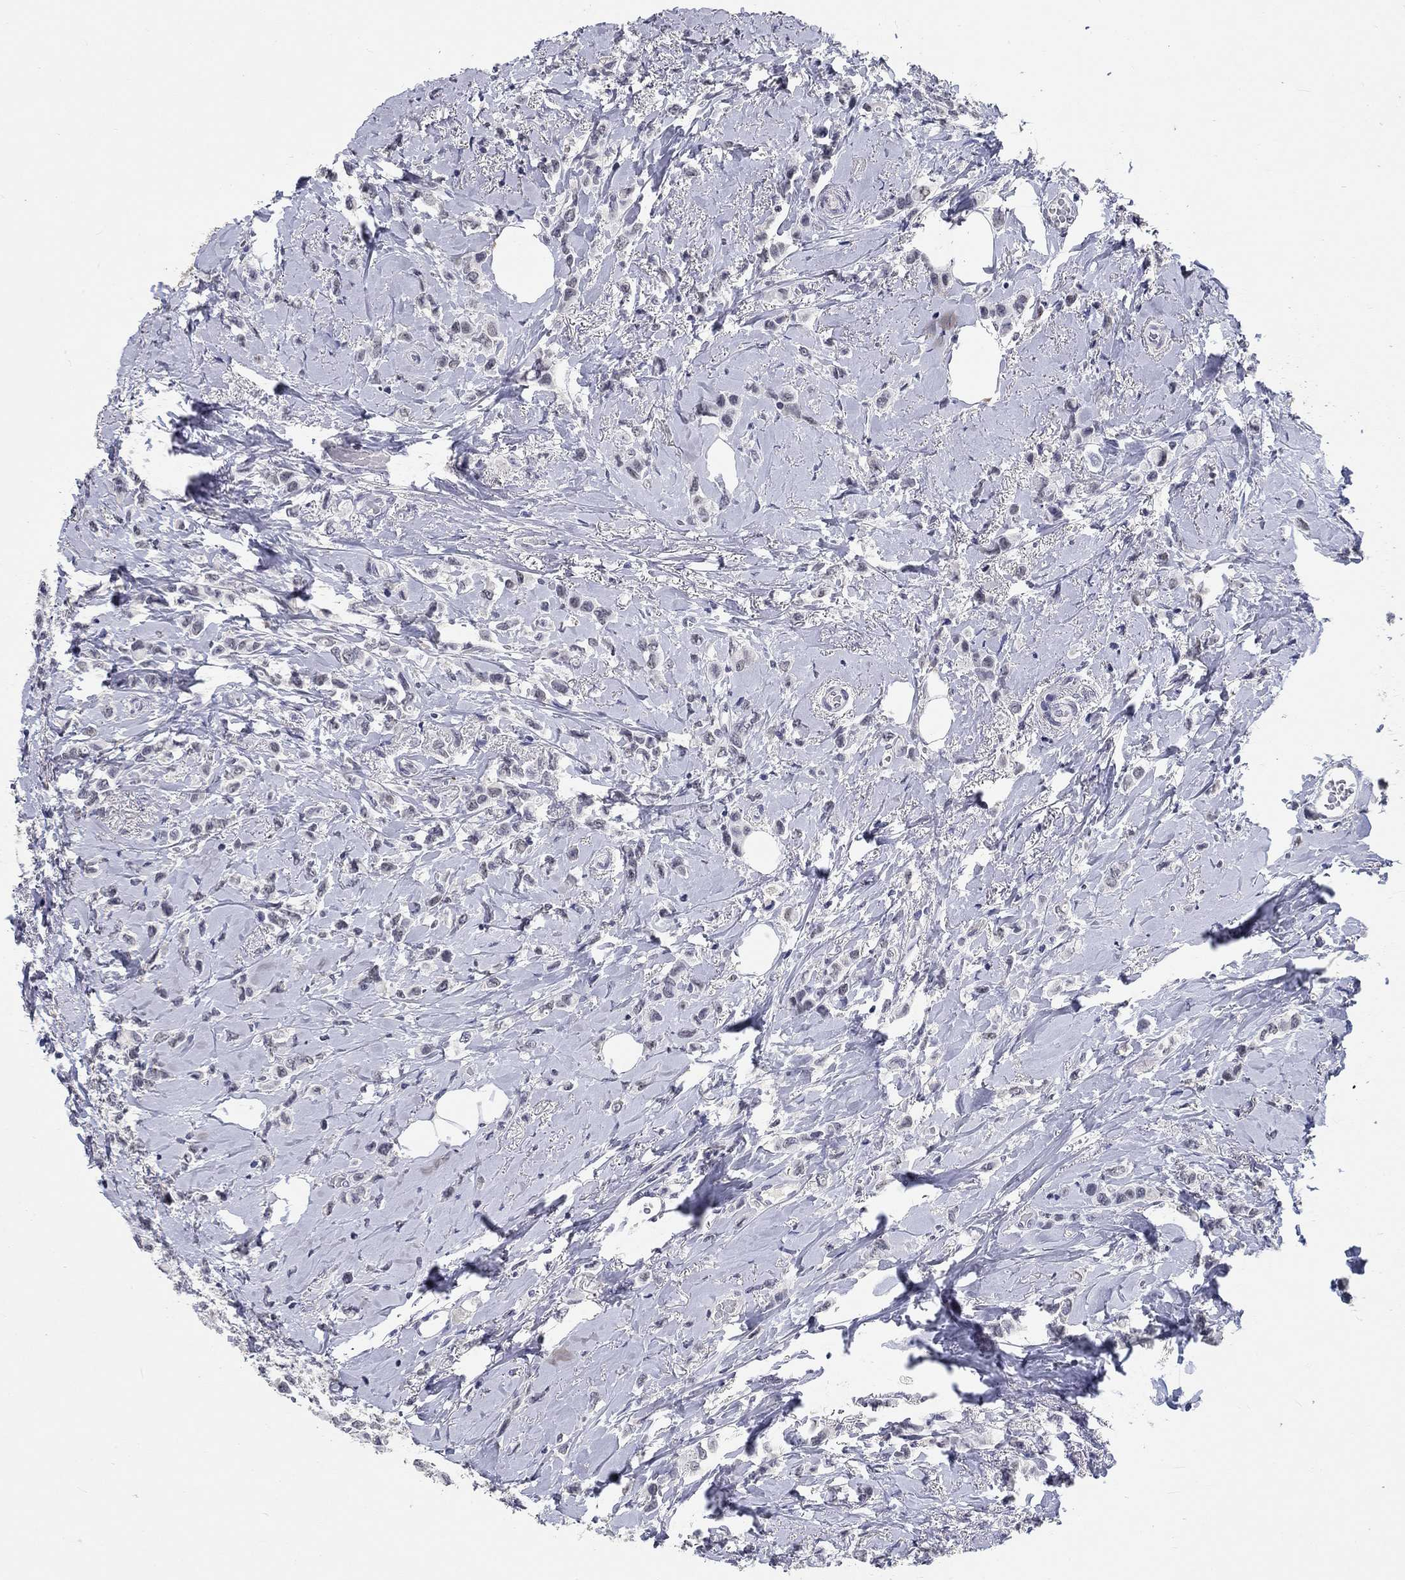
{"staining": {"intensity": "negative", "quantity": "none", "location": "none"}, "tissue": "breast cancer", "cell_type": "Tumor cells", "image_type": "cancer", "snomed": [{"axis": "morphology", "description": "Lobular carcinoma"}, {"axis": "topography", "description": "Breast"}], "caption": "Immunohistochemical staining of lobular carcinoma (breast) reveals no significant expression in tumor cells.", "gene": "GRIN1", "patient": {"sex": "female", "age": 66}}